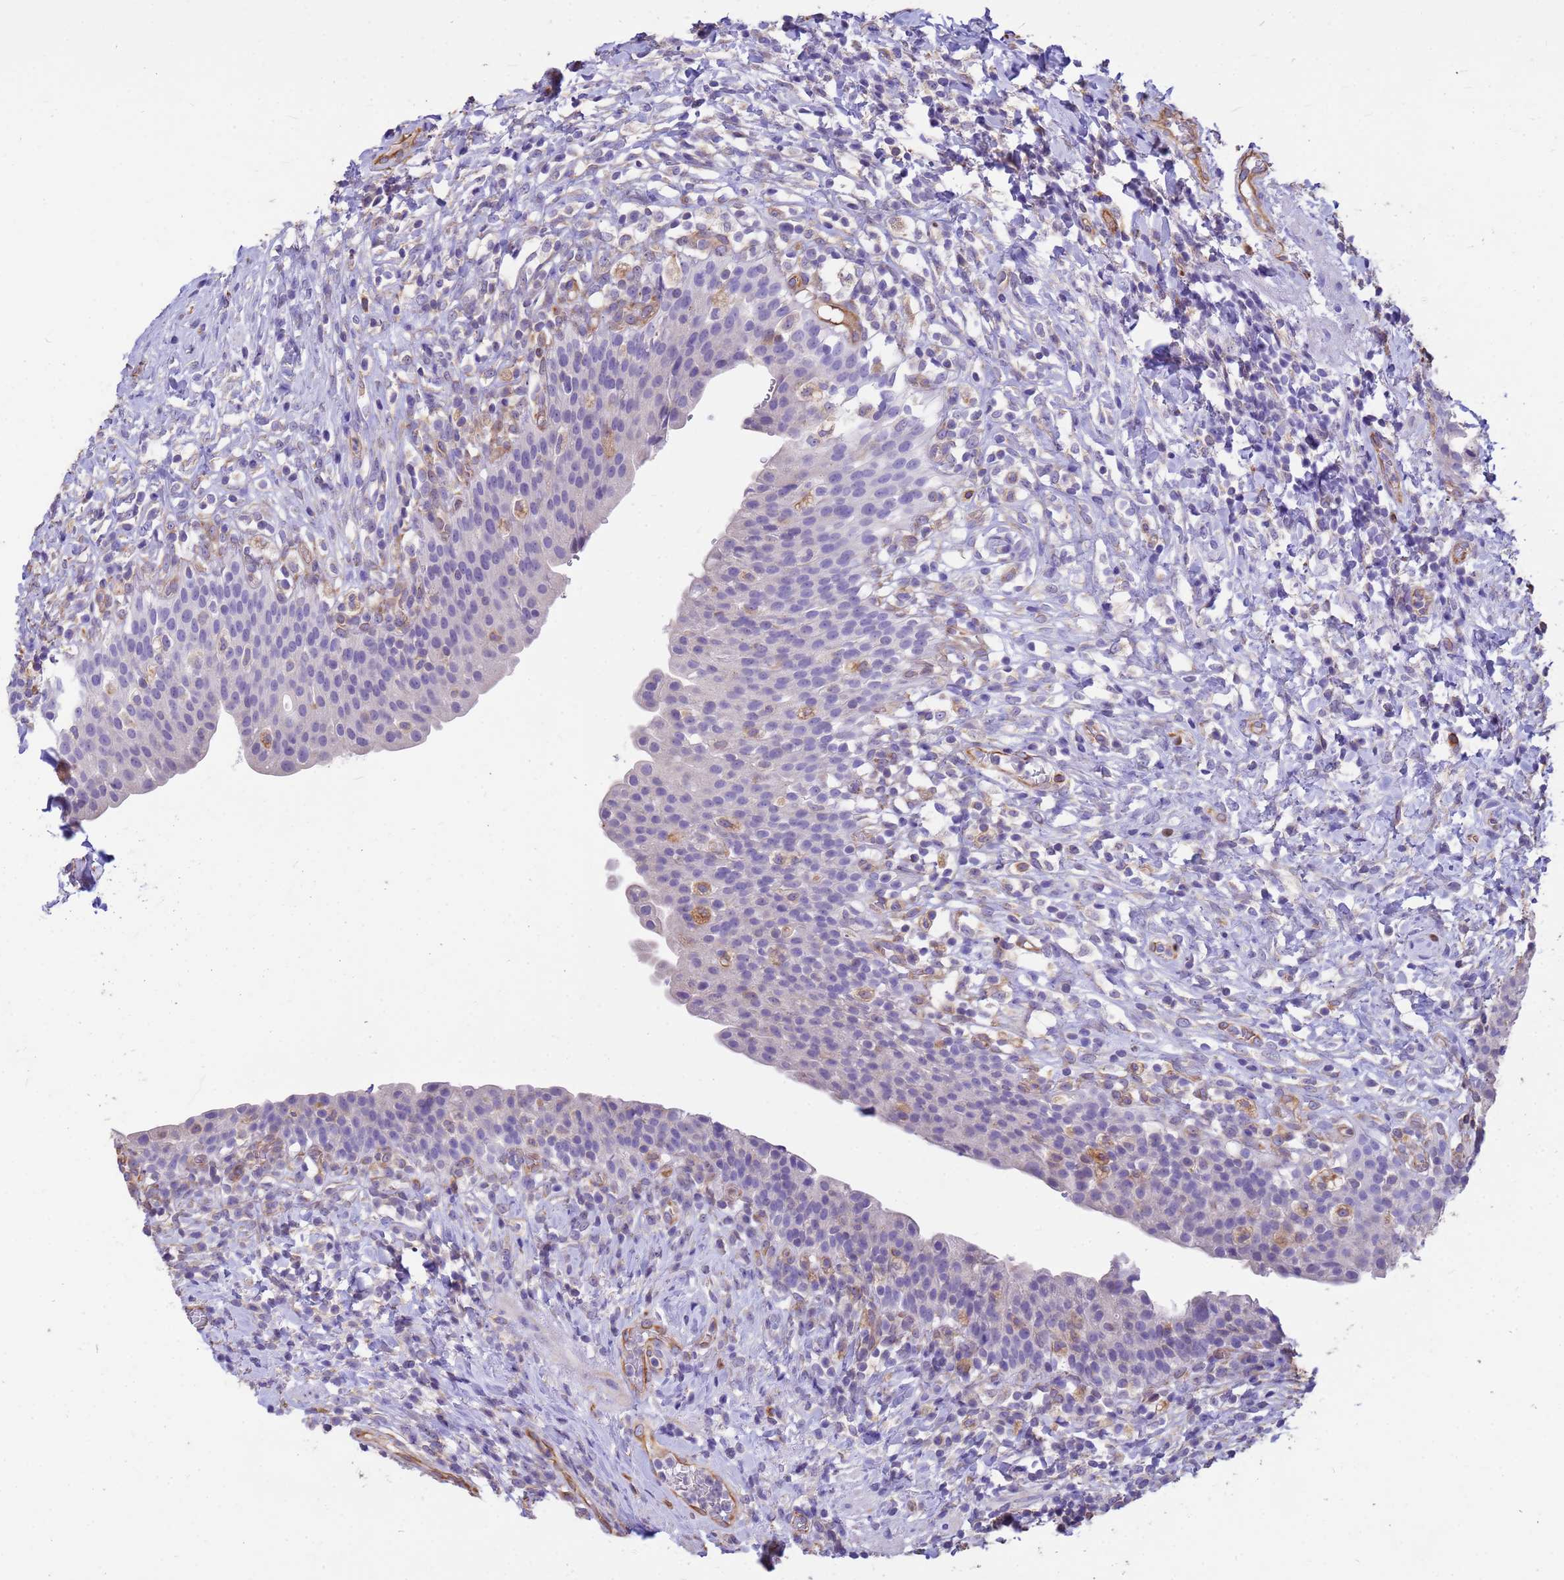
{"staining": {"intensity": "negative", "quantity": "none", "location": "none"}, "tissue": "urinary bladder", "cell_type": "Urothelial cells", "image_type": "normal", "snomed": [{"axis": "morphology", "description": "Normal tissue, NOS"}, {"axis": "morphology", "description": "Inflammation, NOS"}, {"axis": "topography", "description": "Urinary bladder"}], "caption": "Unremarkable urinary bladder was stained to show a protein in brown. There is no significant staining in urothelial cells. Brightfield microscopy of immunohistochemistry stained with DAB (brown) and hematoxylin (blue), captured at high magnification.", "gene": "TCEAL3", "patient": {"sex": "male", "age": 64}}